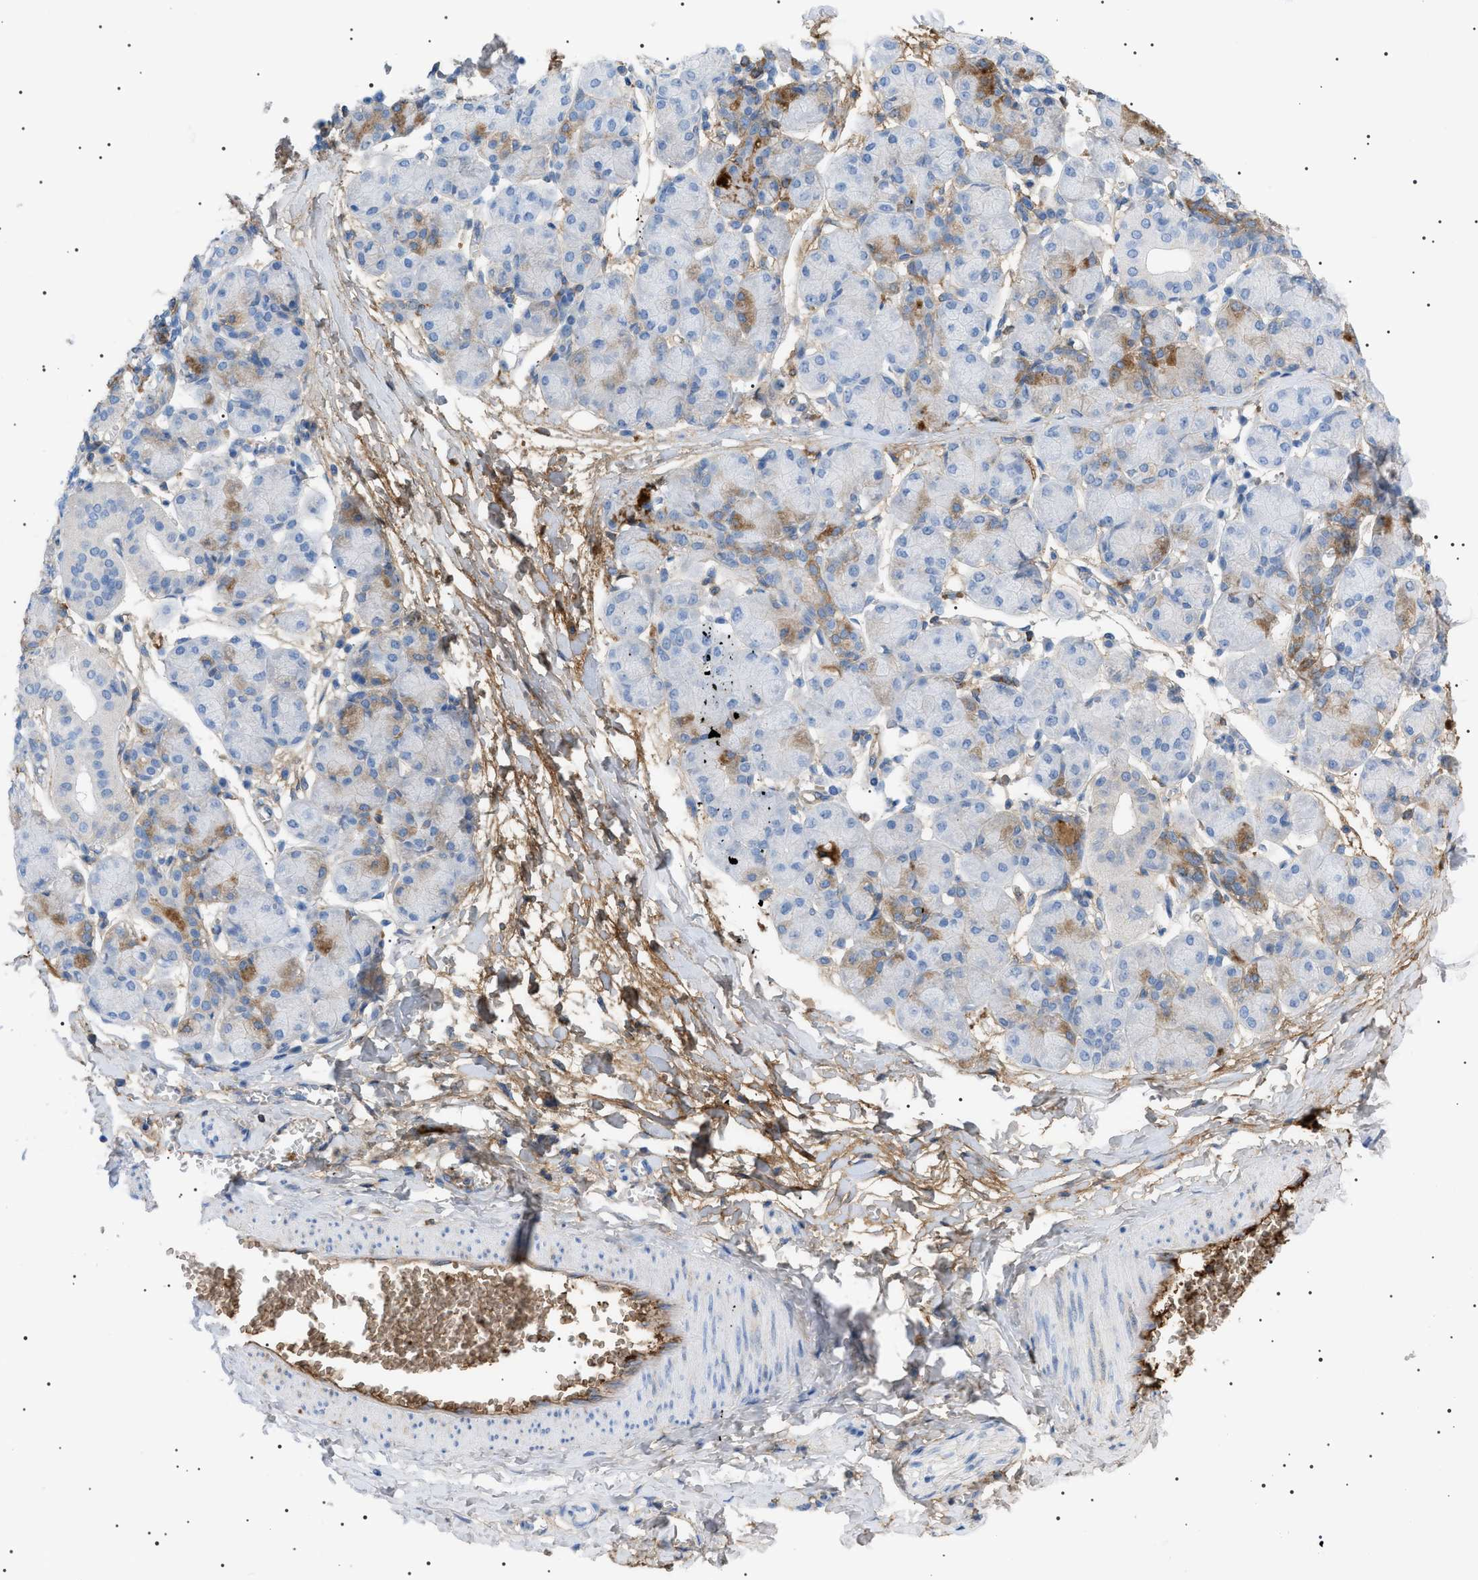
{"staining": {"intensity": "weak", "quantity": "<25%", "location": "cytoplasmic/membranous"}, "tissue": "salivary gland", "cell_type": "Glandular cells", "image_type": "normal", "snomed": [{"axis": "morphology", "description": "Normal tissue, NOS"}, {"axis": "morphology", "description": "Inflammation, NOS"}, {"axis": "topography", "description": "Lymph node"}, {"axis": "topography", "description": "Salivary gland"}], "caption": "A high-resolution image shows IHC staining of normal salivary gland, which exhibits no significant positivity in glandular cells. (Stains: DAB immunohistochemistry (IHC) with hematoxylin counter stain, Microscopy: brightfield microscopy at high magnification).", "gene": "LPA", "patient": {"sex": "male", "age": 3}}